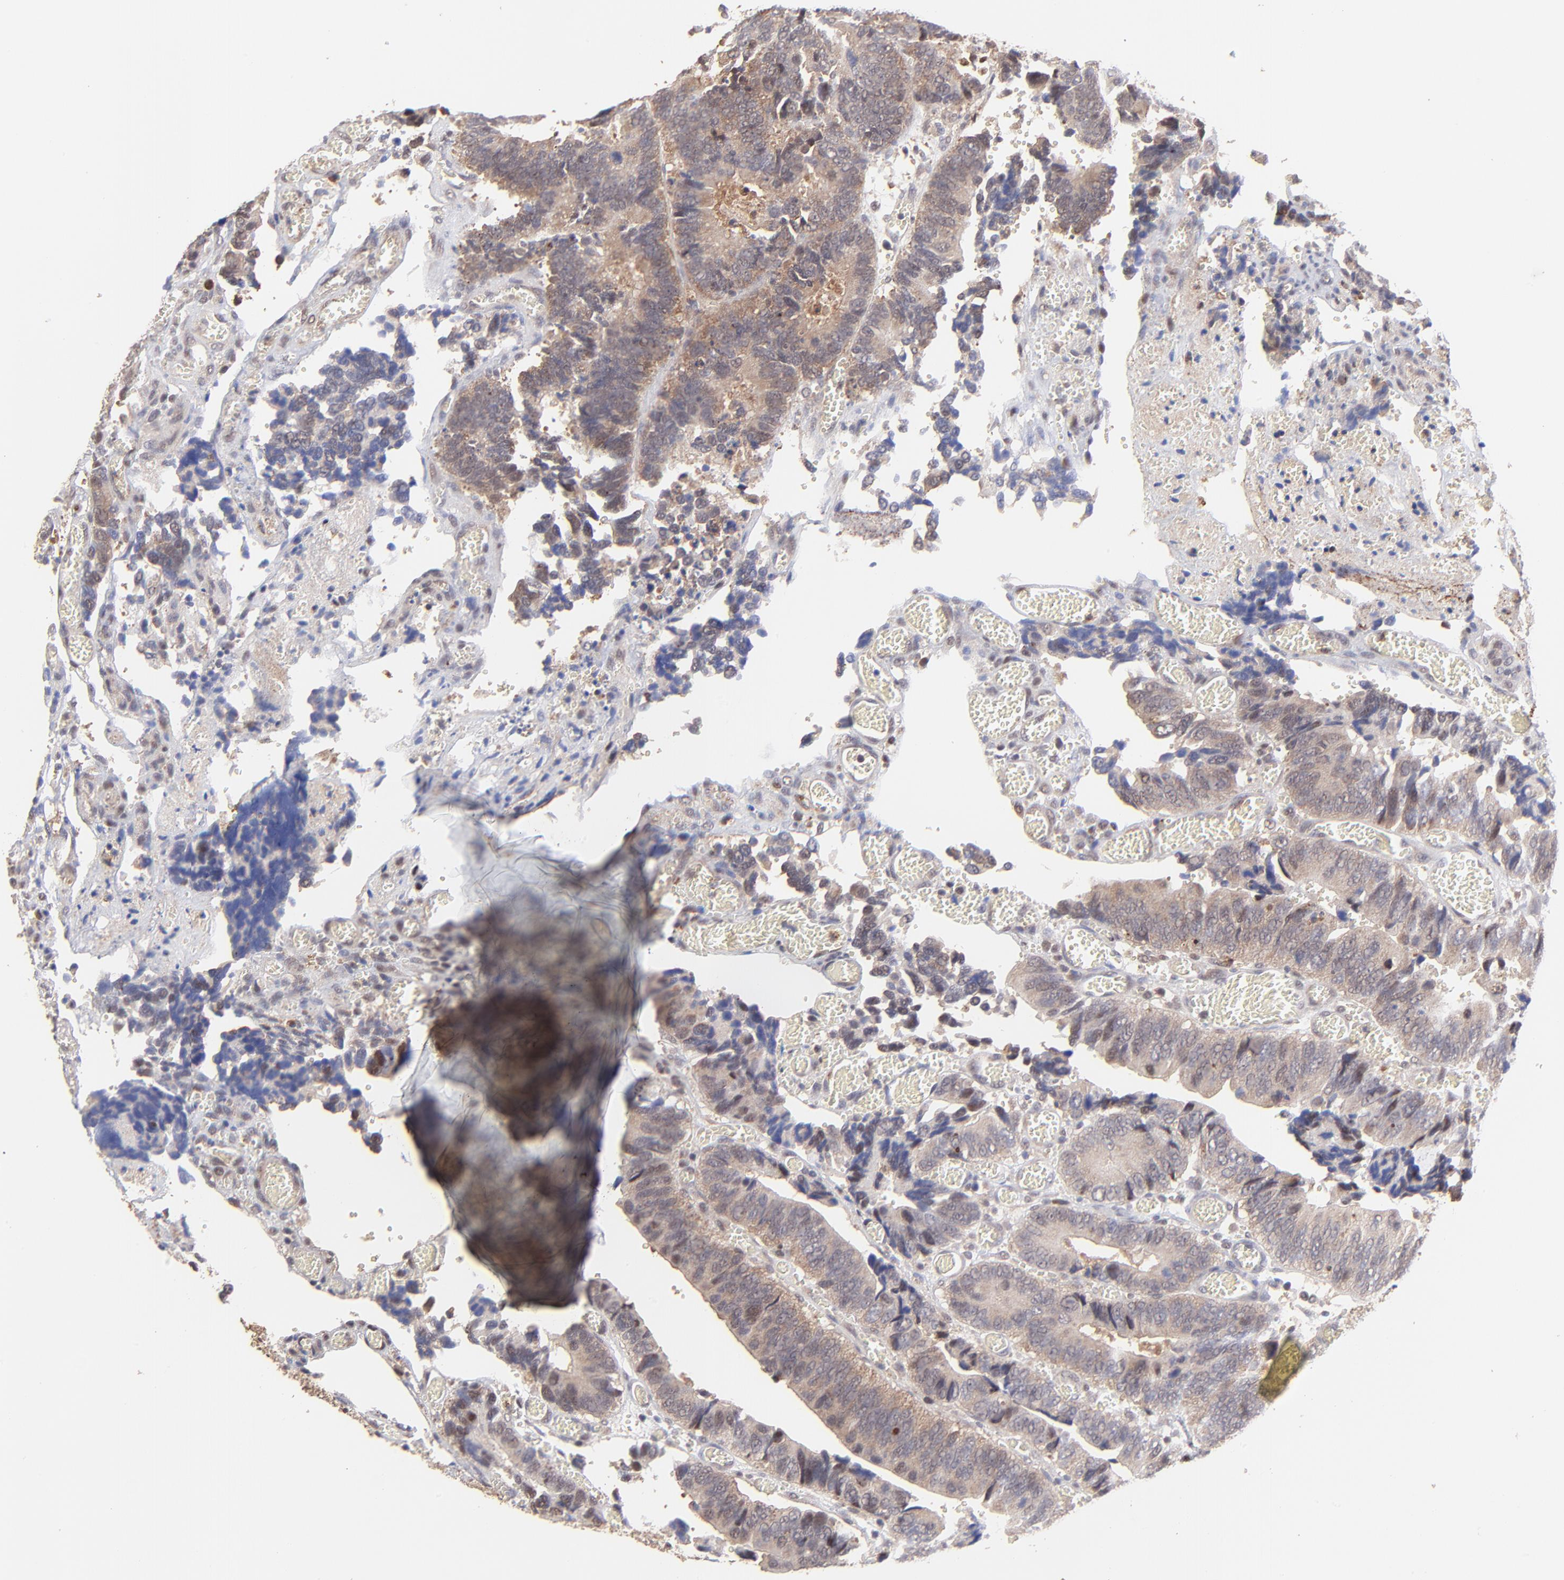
{"staining": {"intensity": "moderate", "quantity": ">75%", "location": "cytoplasmic/membranous"}, "tissue": "colorectal cancer", "cell_type": "Tumor cells", "image_type": "cancer", "snomed": [{"axis": "morphology", "description": "Adenocarcinoma, NOS"}, {"axis": "topography", "description": "Colon"}], "caption": "Protein staining of adenocarcinoma (colorectal) tissue shows moderate cytoplasmic/membranous expression in approximately >75% of tumor cells.", "gene": "PSMA6", "patient": {"sex": "male", "age": 72}}